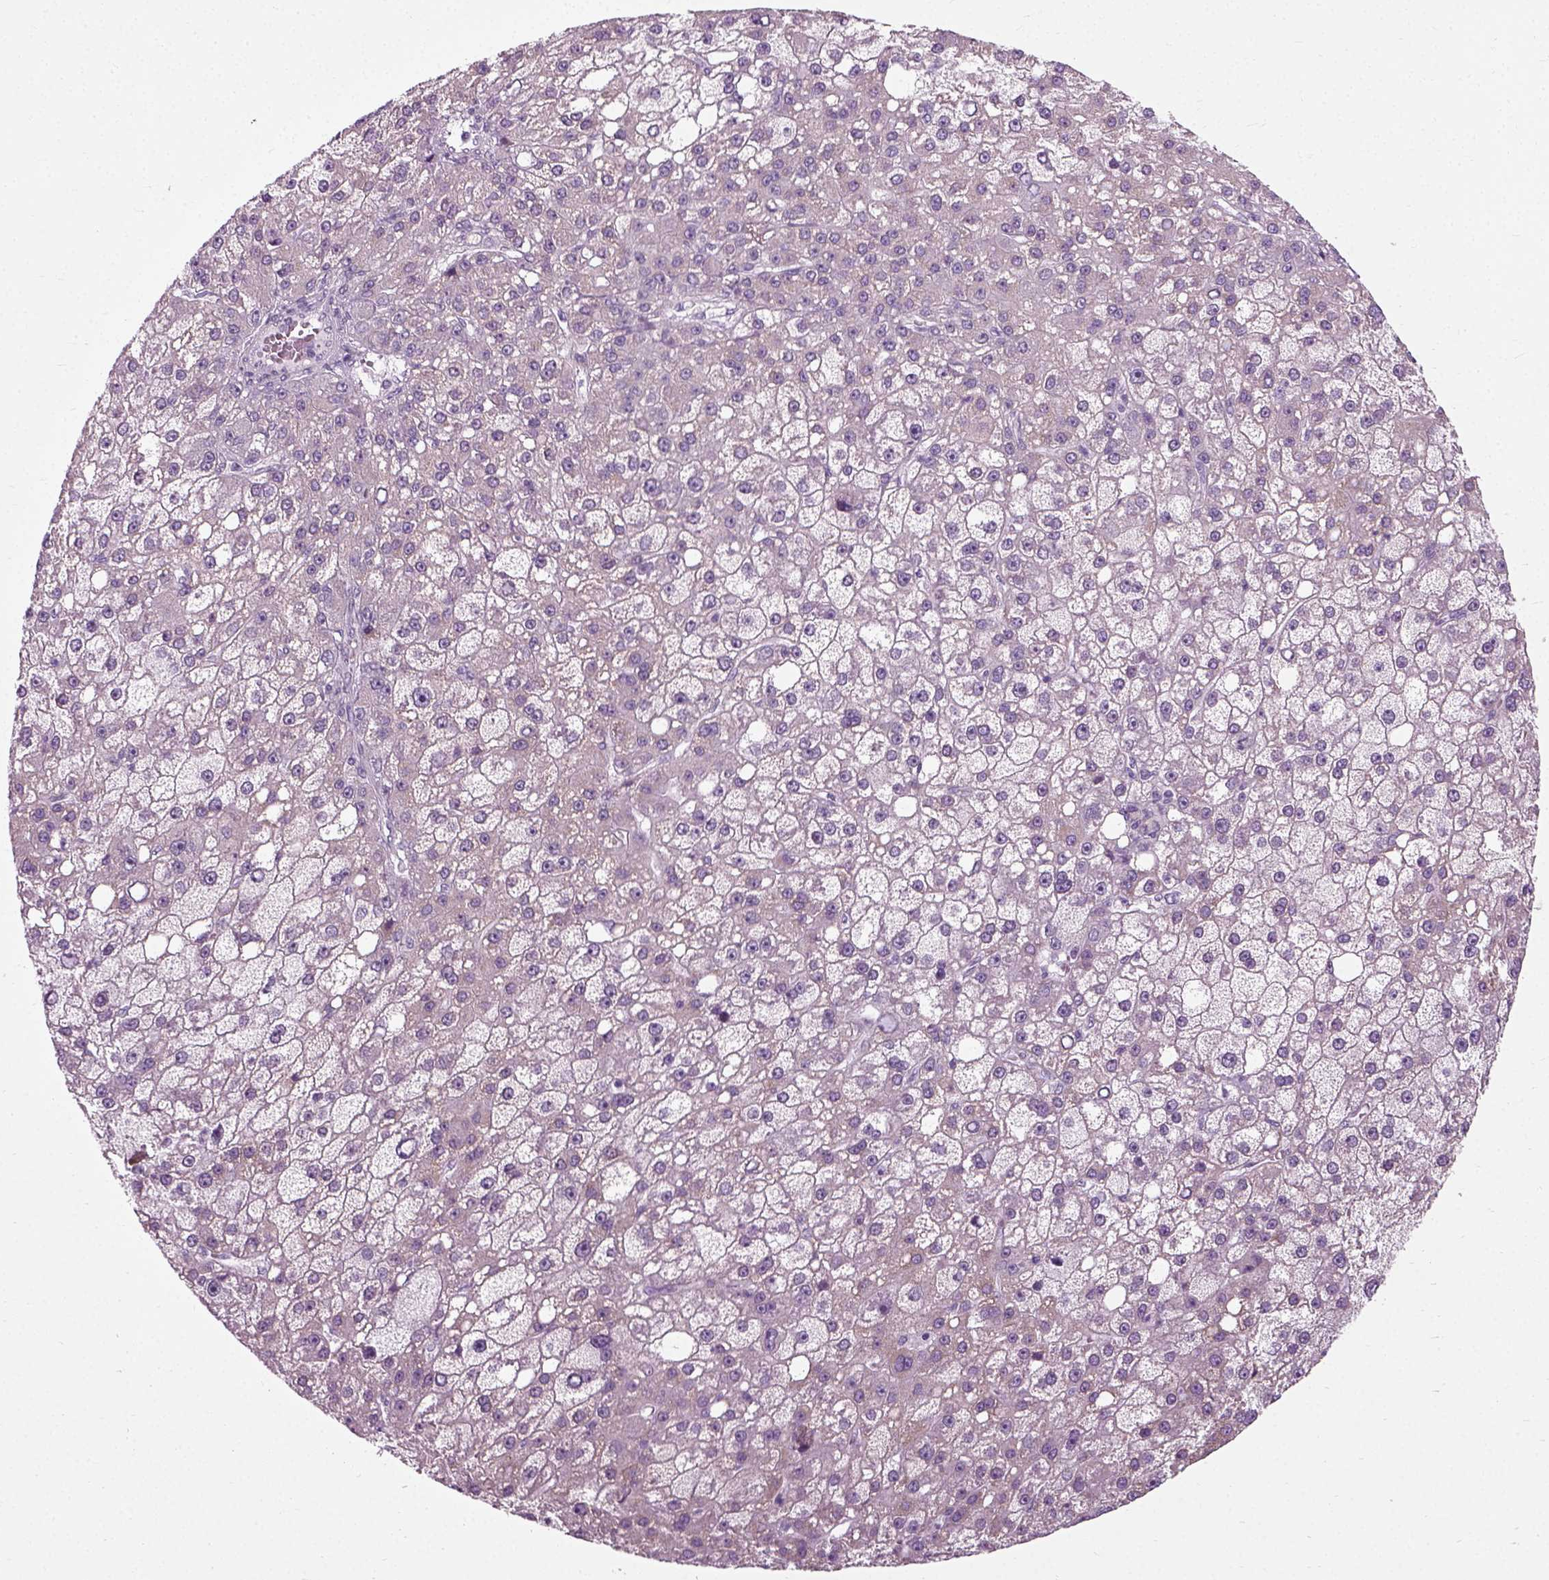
{"staining": {"intensity": "negative", "quantity": "none", "location": "none"}, "tissue": "liver cancer", "cell_type": "Tumor cells", "image_type": "cancer", "snomed": [{"axis": "morphology", "description": "Carcinoma, Hepatocellular, NOS"}, {"axis": "topography", "description": "Liver"}], "caption": "Immunohistochemistry of human hepatocellular carcinoma (liver) reveals no positivity in tumor cells.", "gene": "SCG5", "patient": {"sex": "male", "age": 67}}